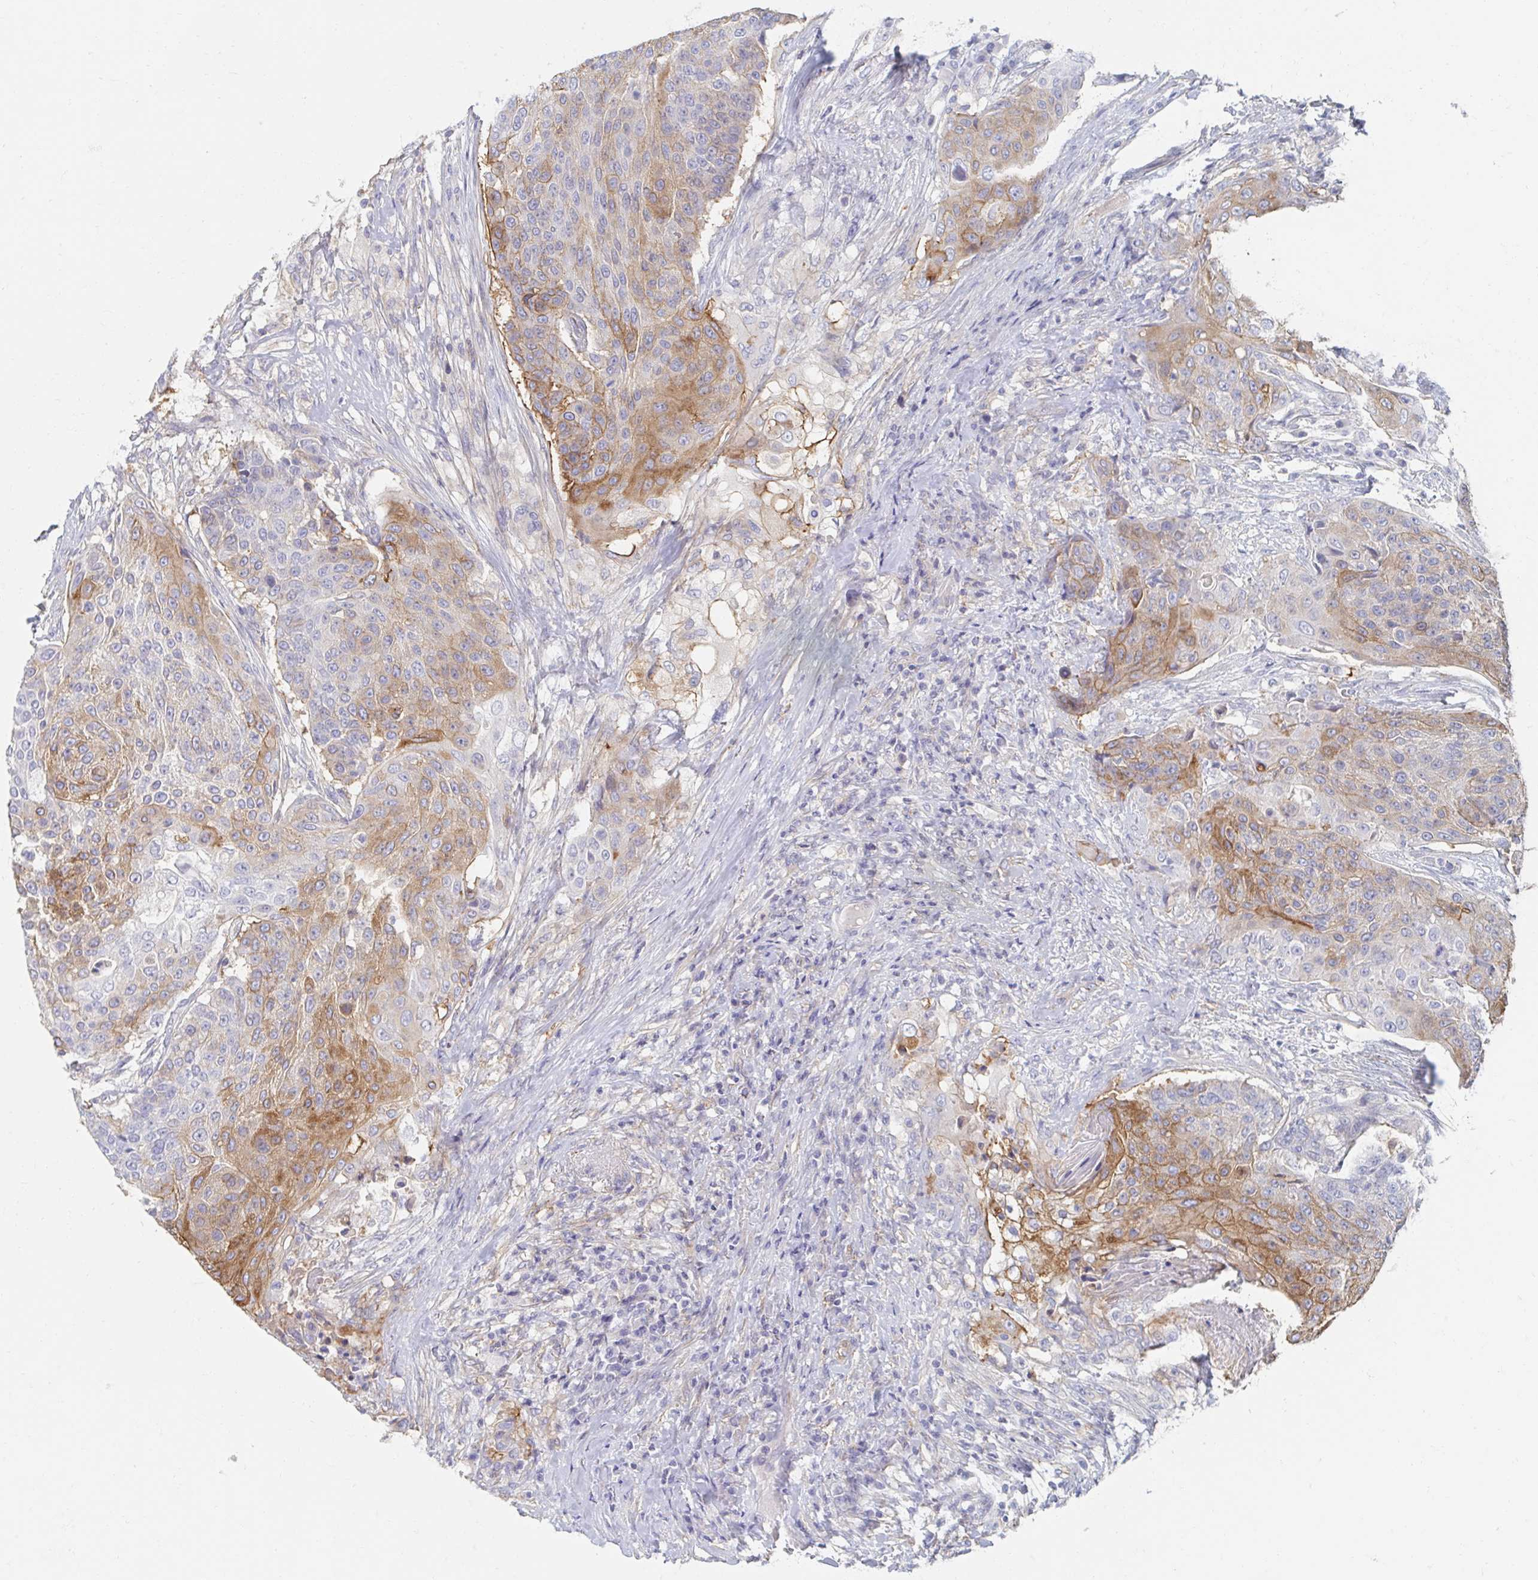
{"staining": {"intensity": "moderate", "quantity": "25%-75%", "location": "cytoplasmic/membranous"}, "tissue": "urothelial cancer", "cell_type": "Tumor cells", "image_type": "cancer", "snomed": [{"axis": "morphology", "description": "Urothelial carcinoma, High grade"}, {"axis": "topography", "description": "Urinary bladder"}], "caption": "Immunohistochemistry (DAB) staining of urothelial carcinoma (high-grade) displays moderate cytoplasmic/membranous protein expression in approximately 25%-75% of tumor cells.", "gene": "MYLK2", "patient": {"sex": "female", "age": 63}}